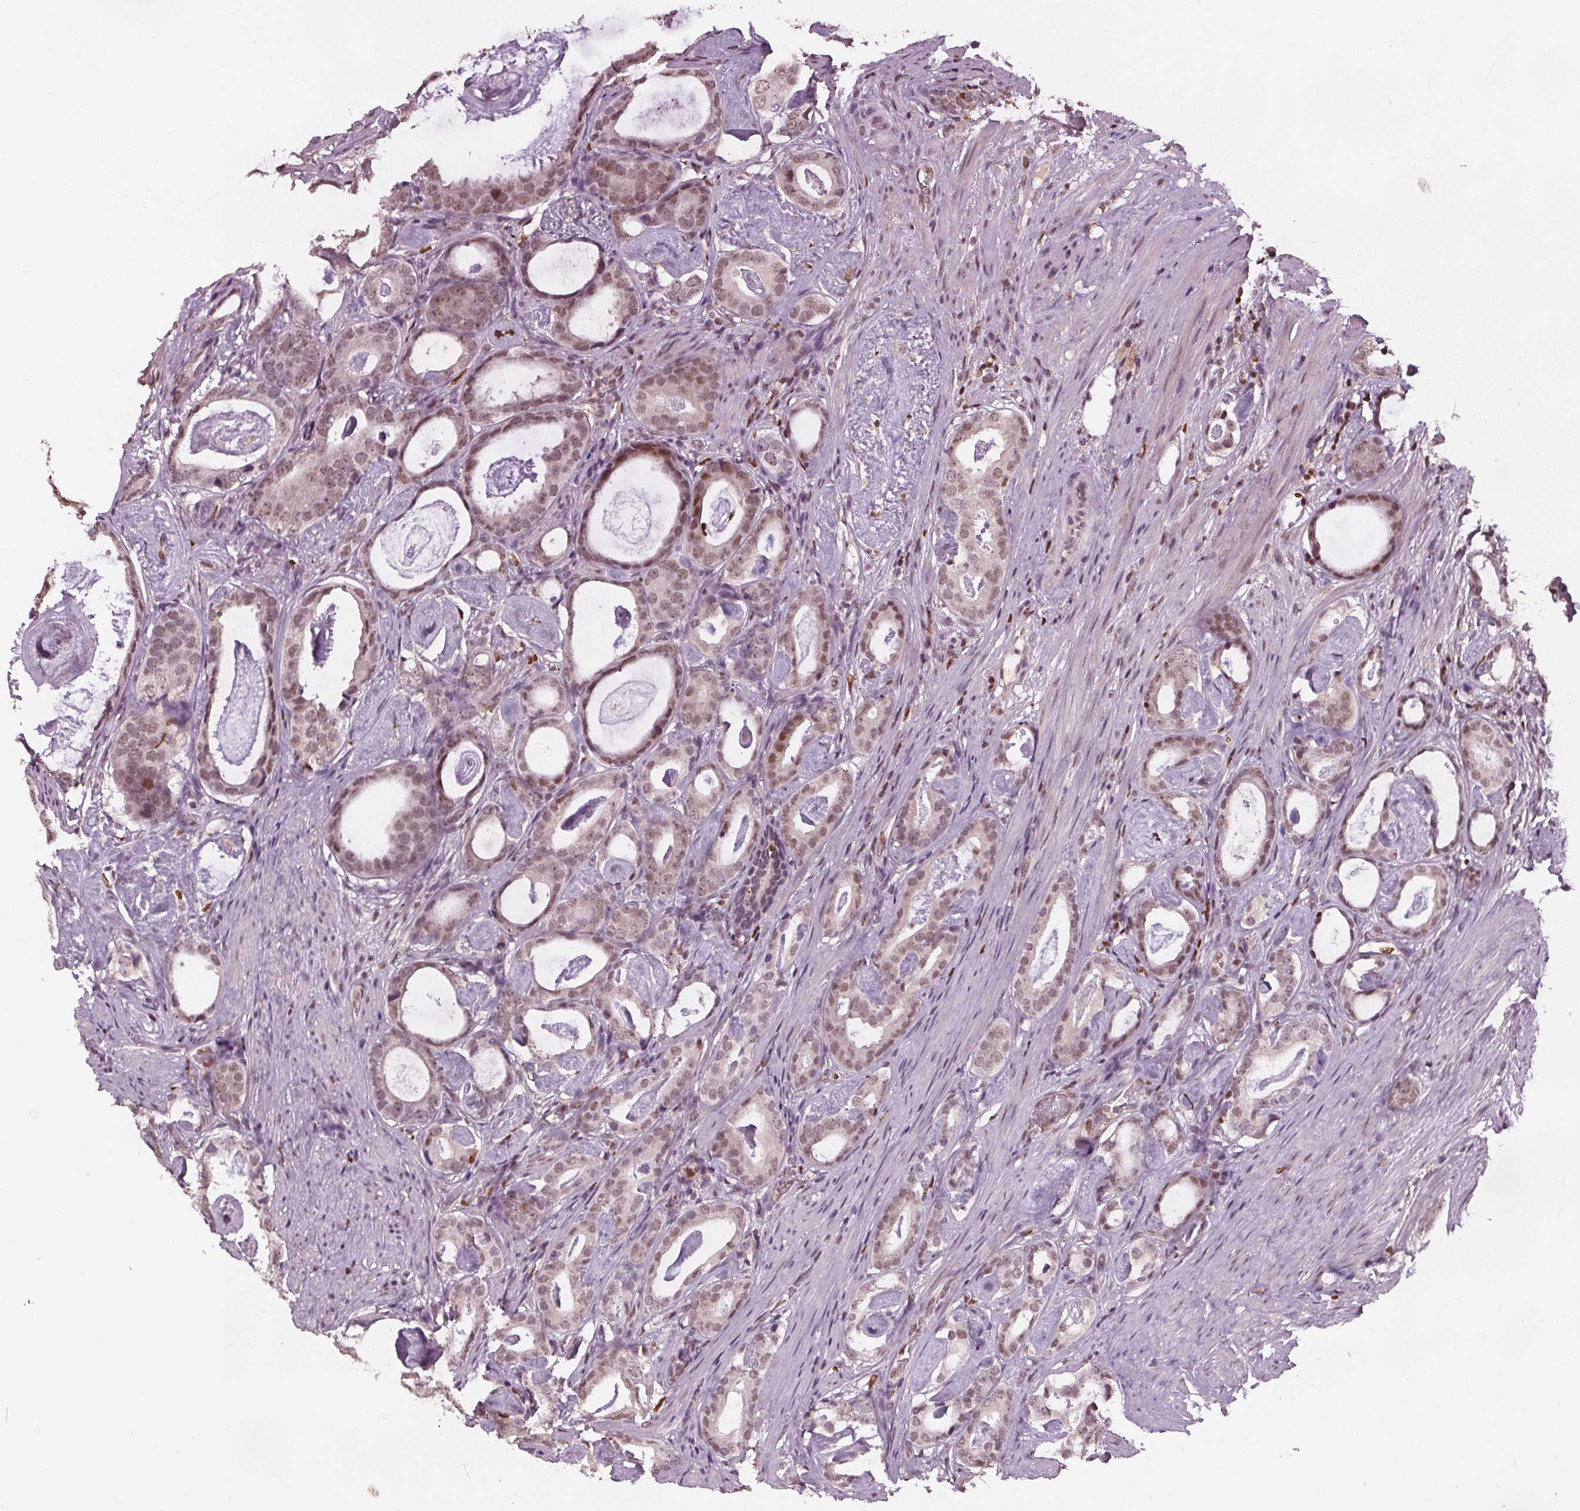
{"staining": {"intensity": "moderate", "quantity": ">75%", "location": "nuclear"}, "tissue": "prostate cancer", "cell_type": "Tumor cells", "image_type": "cancer", "snomed": [{"axis": "morphology", "description": "Adenocarcinoma, Low grade"}, {"axis": "topography", "description": "Prostate and seminal vesicle, NOS"}], "caption": "Protein expression analysis of human prostate cancer reveals moderate nuclear staining in approximately >75% of tumor cells.", "gene": "DDX11", "patient": {"sex": "male", "age": 71}}